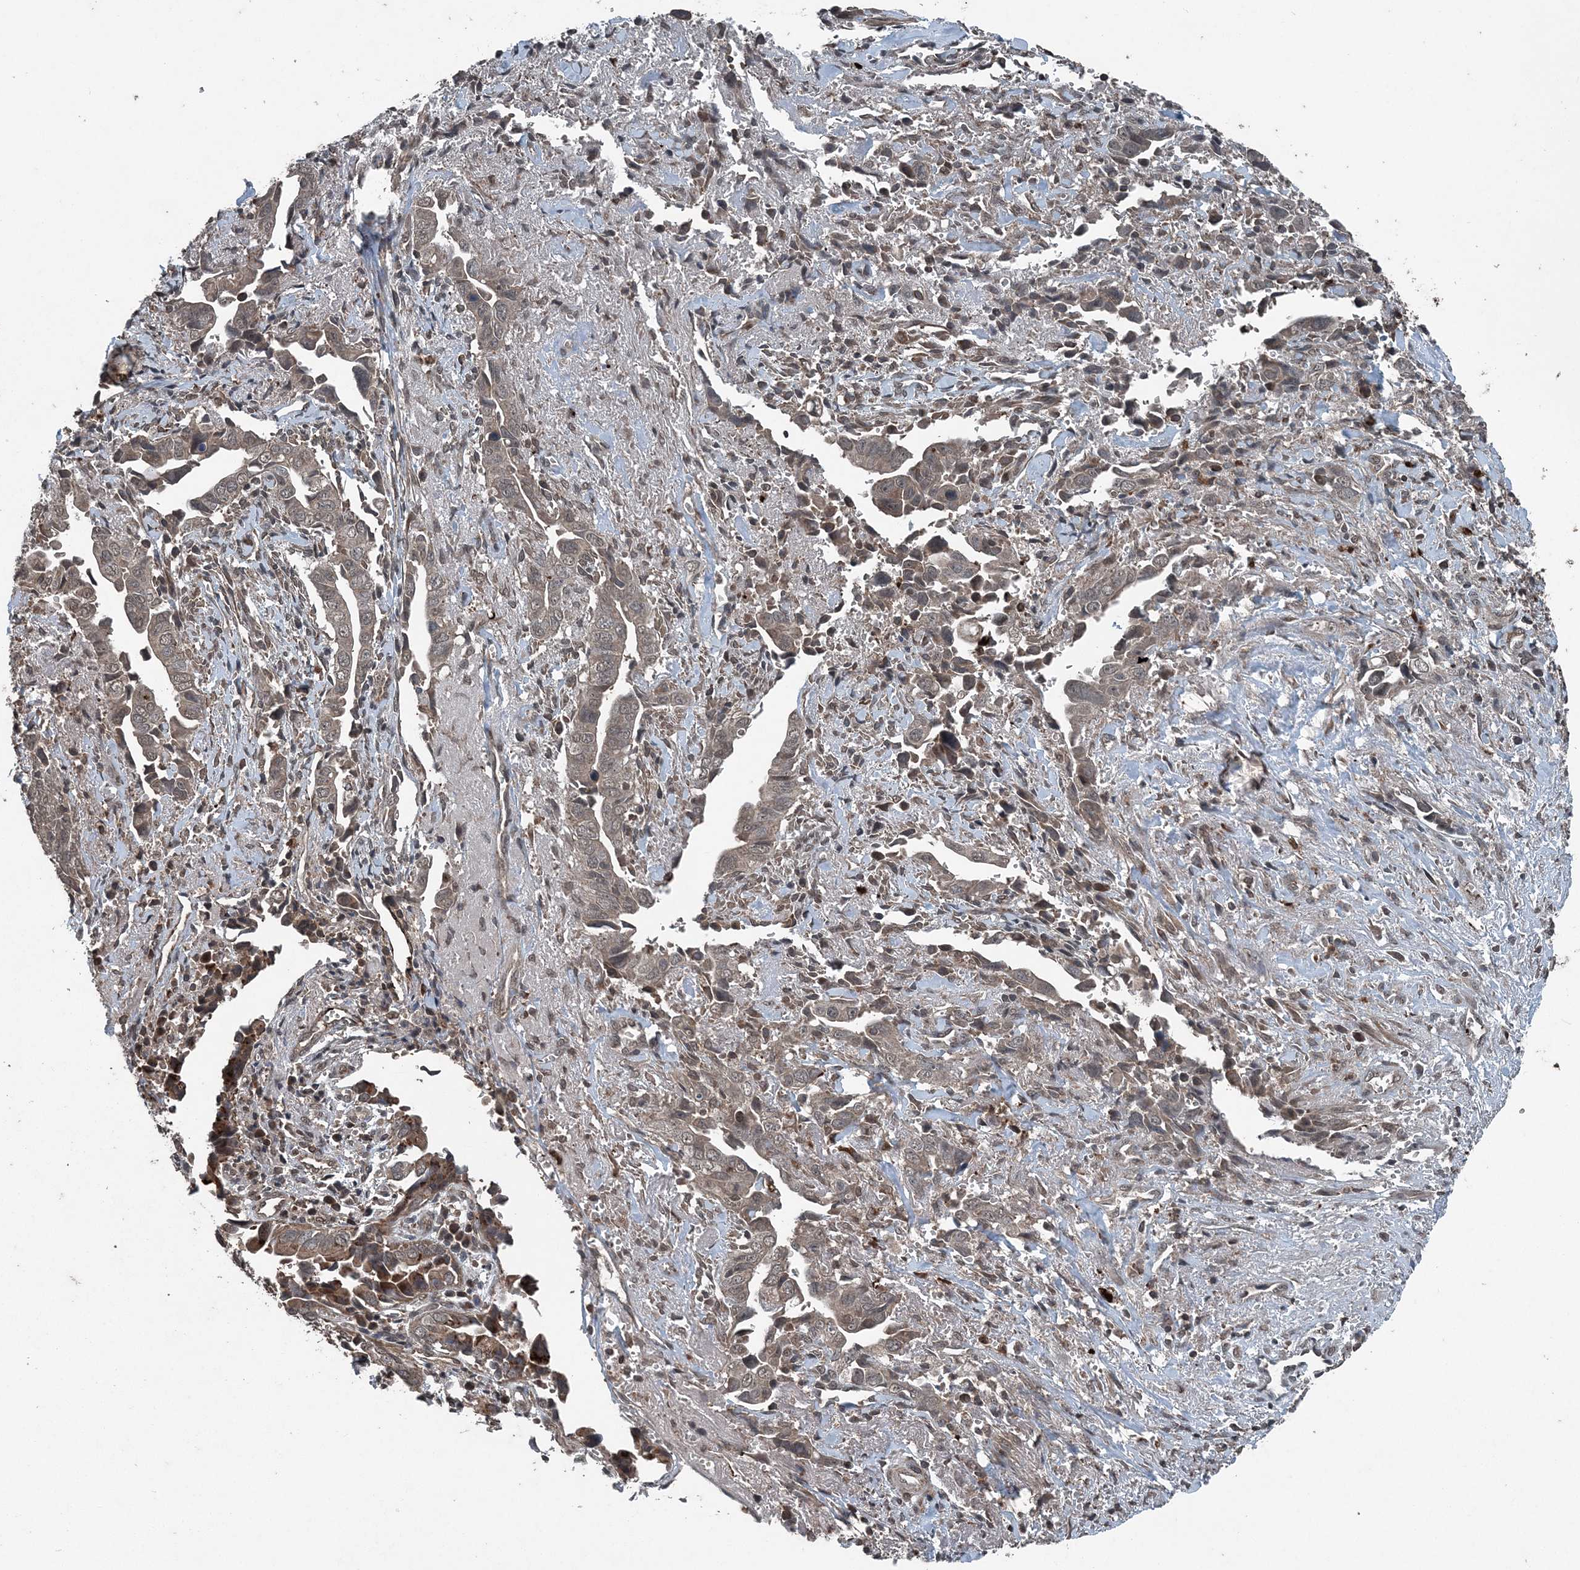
{"staining": {"intensity": "weak", "quantity": "<25%", "location": "cytoplasmic/membranous"}, "tissue": "liver cancer", "cell_type": "Tumor cells", "image_type": "cancer", "snomed": [{"axis": "morphology", "description": "Cholangiocarcinoma"}, {"axis": "topography", "description": "Liver"}], "caption": "Immunohistochemical staining of liver cholangiocarcinoma shows no significant expression in tumor cells.", "gene": "CFL1", "patient": {"sex": "female", "age": 79}}